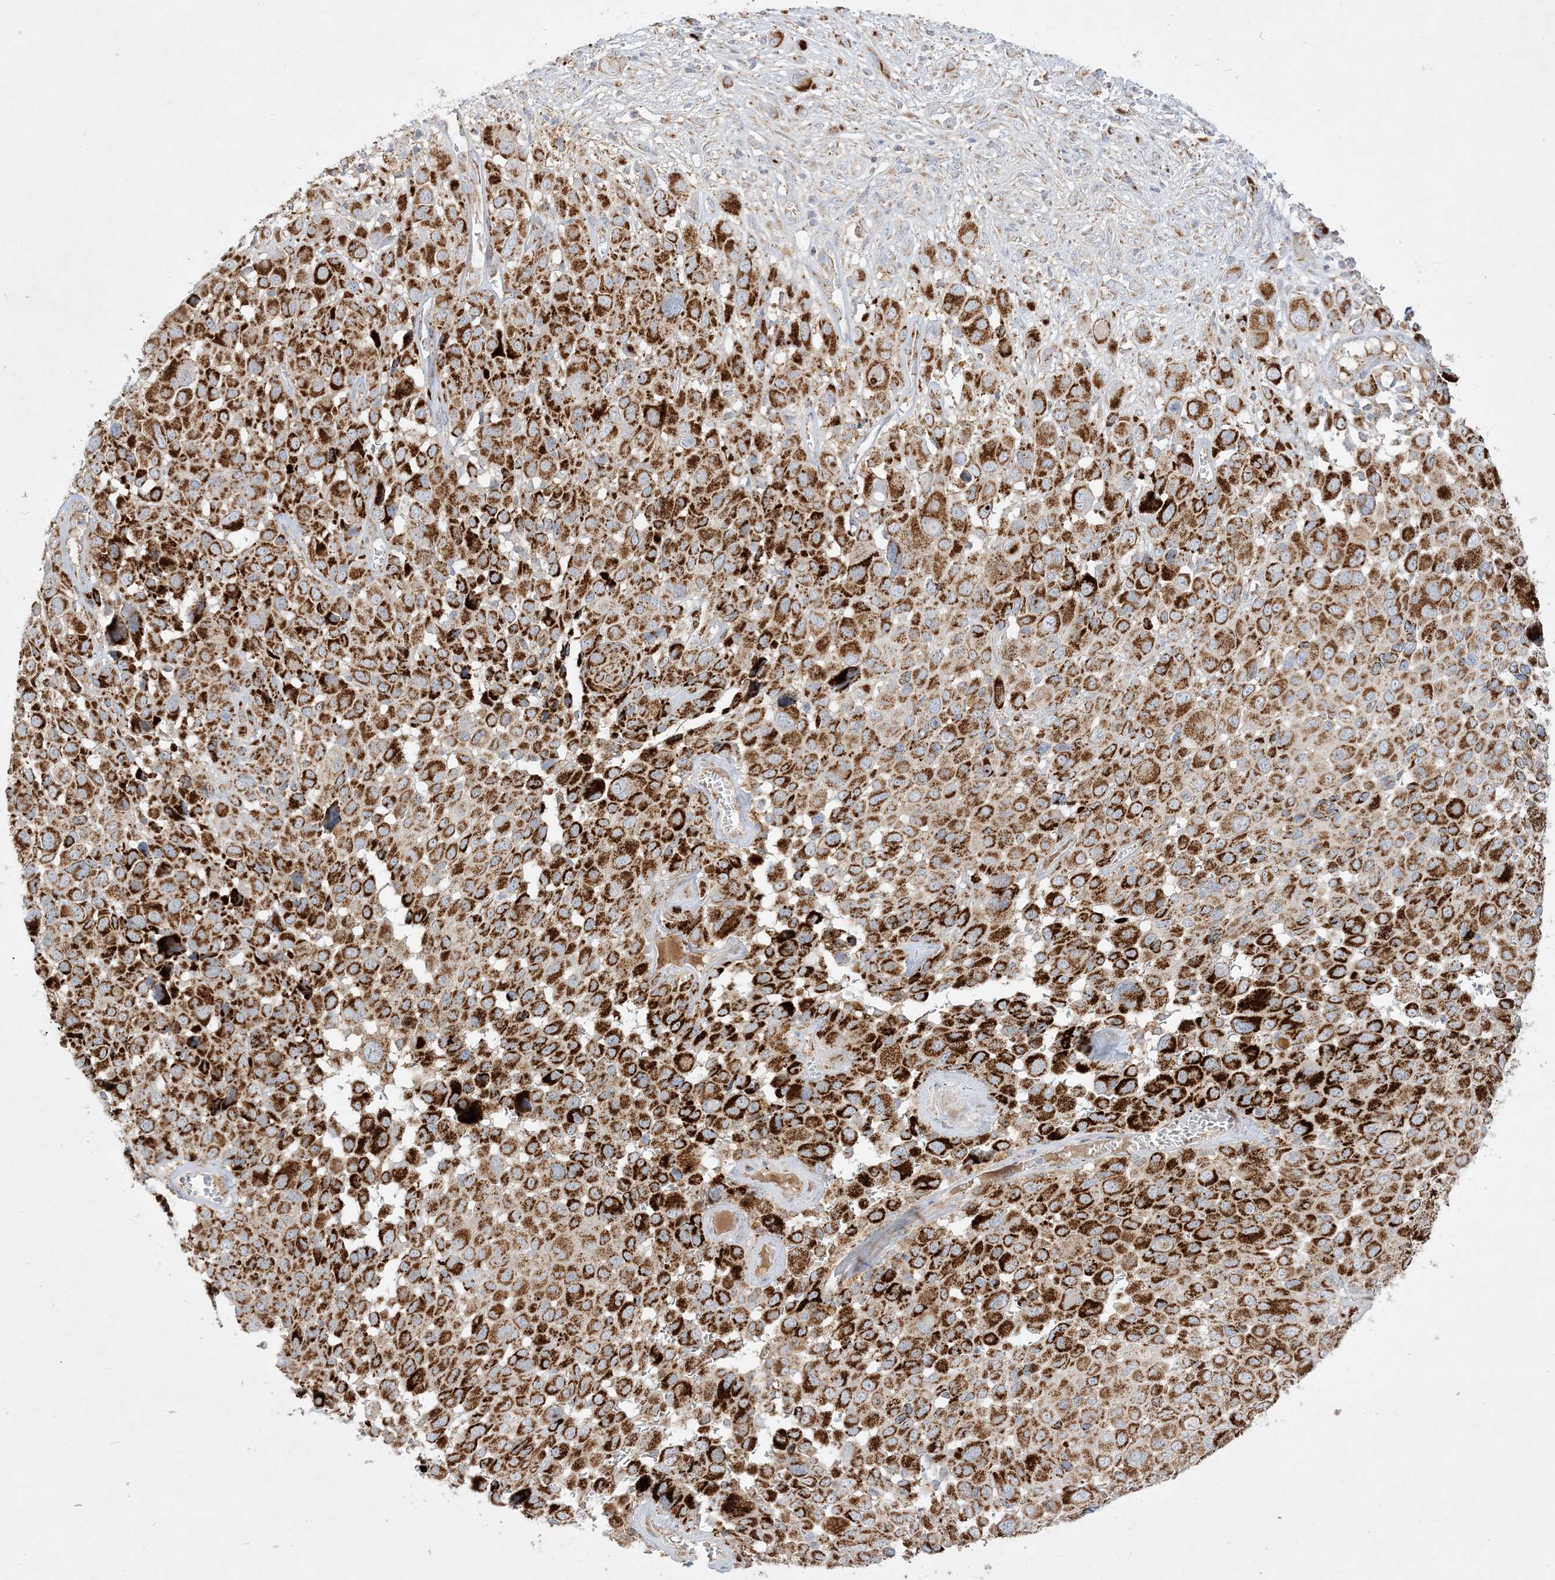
{"staining": {"intensity": "strong", "quantity": ">75%", "location": "cytoplasmic/membranous"}, "tissue": "melanoma", "cell_type": "Tumor cells", "image_type": "cancer", "snomed": [{"axis": "morphology", "description": "Malignant melanoma, NOS"}, {"axis": "topography", "description": "Skin of trunk"}], "caption": "Tumor cells reveal high levels of strong cytoplasmic/membranous expression in about >75% of cells in human malignant melanoma.", "gene": "NDUFAF3", "patient": {"sex": "male", "age": 71}}